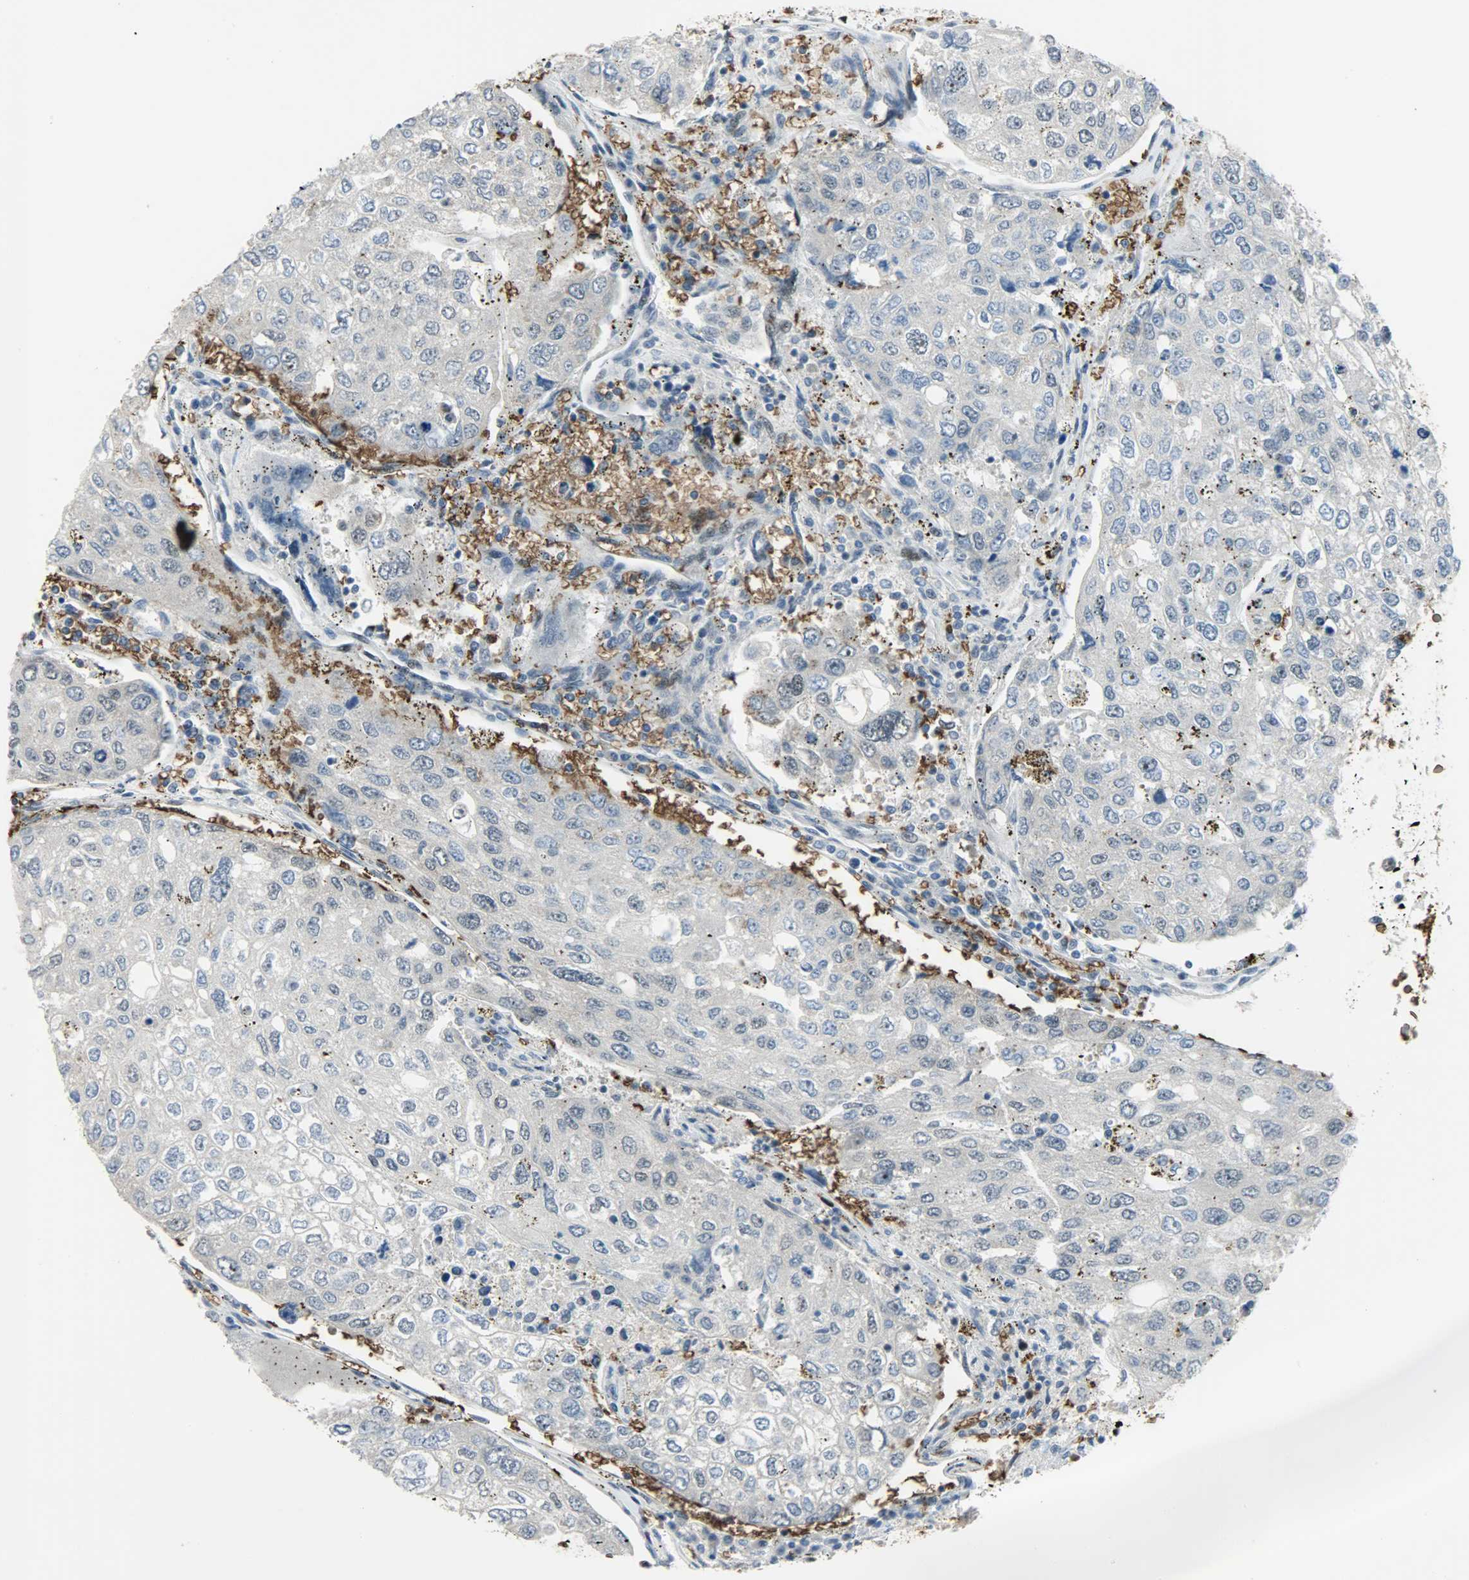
{"staining": {"intensity": "negative", "quantity": "none", "location": "none"}, "tissue": "urothelial cancer", "cell_type": "Tumor cells", "image_type": "cancer", "snomed": [{"axis": "morphology", "description": "Urothelial carcinoma, High grade"}, {"axis": "topography", "description": "Lymph node"}, {"axis": "topography", "description": "Urinary bladder"}], "caption": "A high-resolution micrograph shows immunohistochemistry (IHC) staining of urothelial carcinoma (high-grade), which reveals no significant expression in tumor cells.", "gene": "SNAI1", "patient": {"sex": "male", "age": 51}}